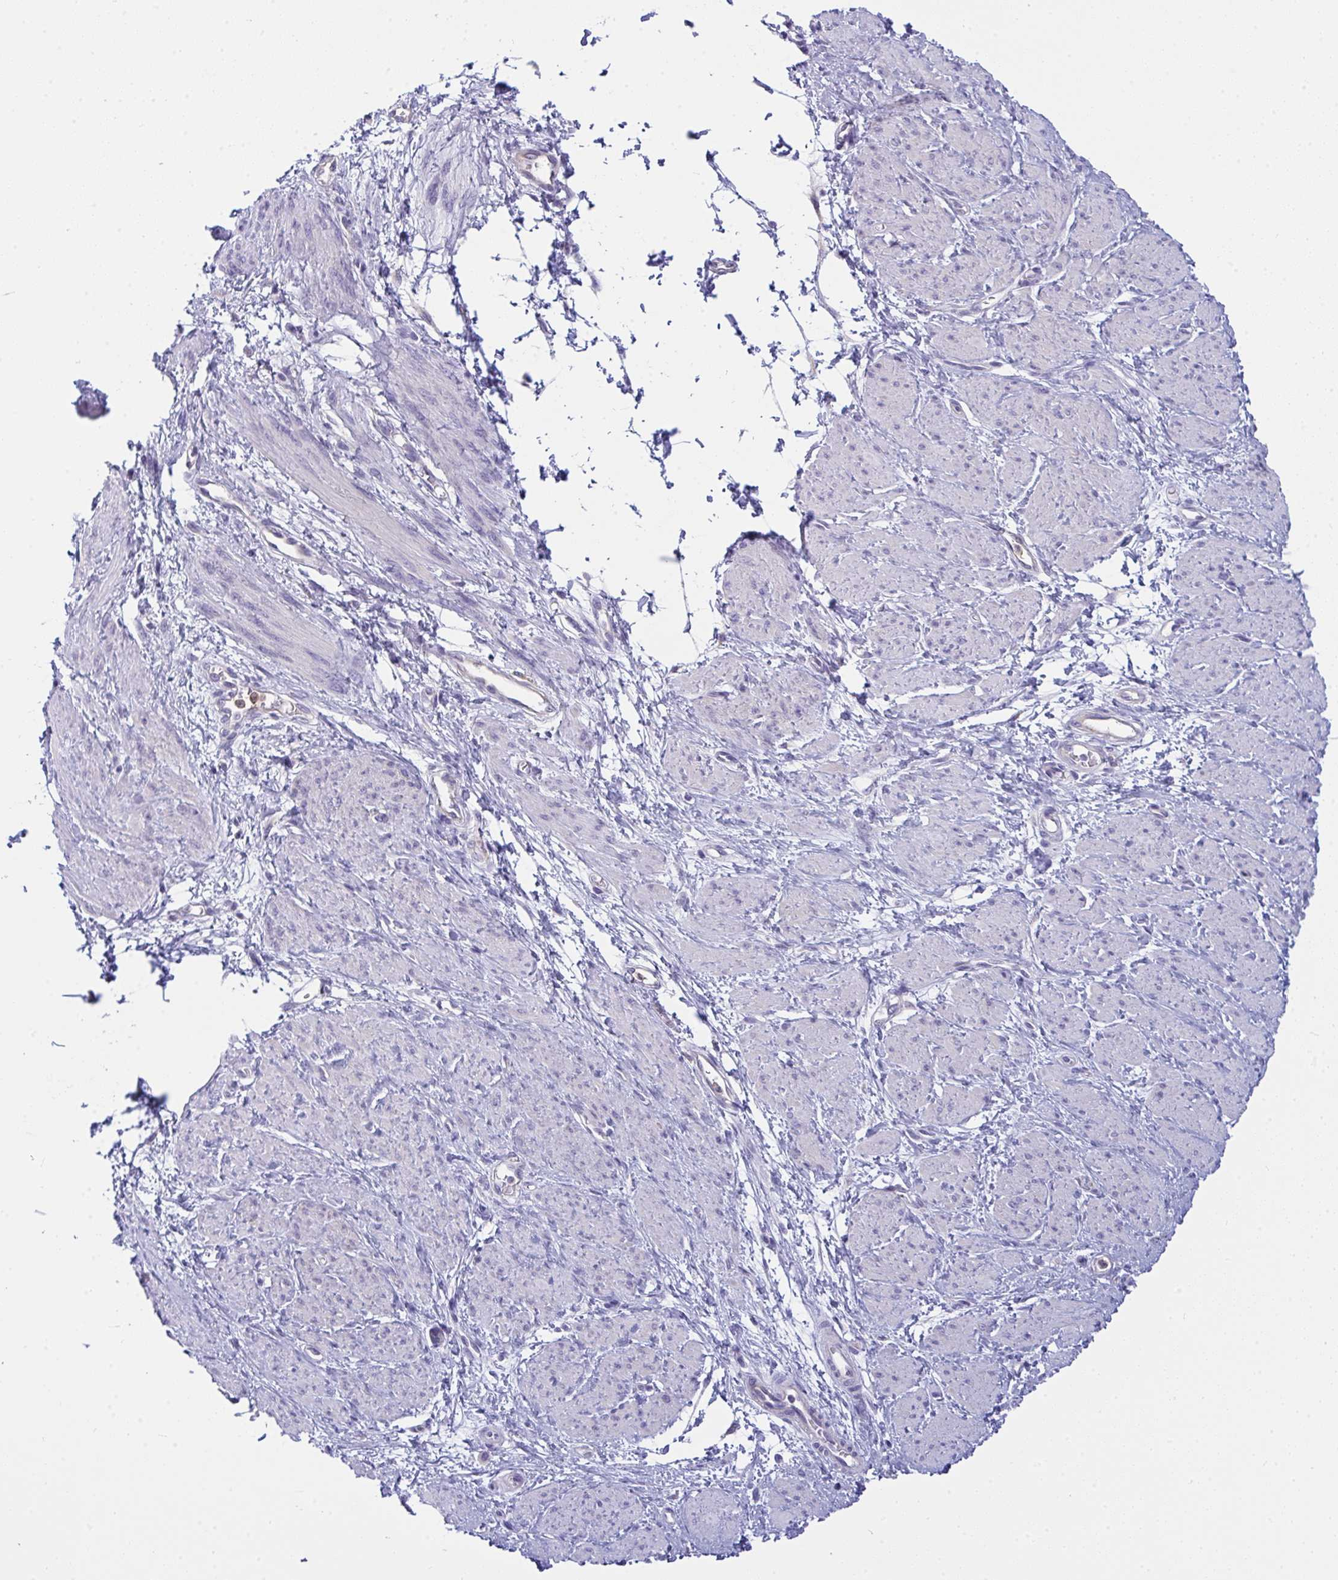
{"staining": {"intensity": "negative", "quantity": "none", "location": "none"}, "tissue": "smooth muscle", "cell_type": "Smooth muscle cells", "image_type": "normal", "snomed": [{"axis": "morphology", "description": "Normal tissue, NOS"}, {"axis": "topography", "description": "Smooth muscle"}, {"axis": "topography", "description": "Uterus"}], "caption": "Protein analysis of benign smooth muscle displays no significant staining in smooth muscle cells. (Stains: DAB (3,3'-diaminobenzidine) immunohistochemistry (IHC) with hematoxylin counter stain, Microscopy: brightfield microscopy at high magnification).", "gene": "SLC30A6", "patient": {"sex": "female", "age": 39}}